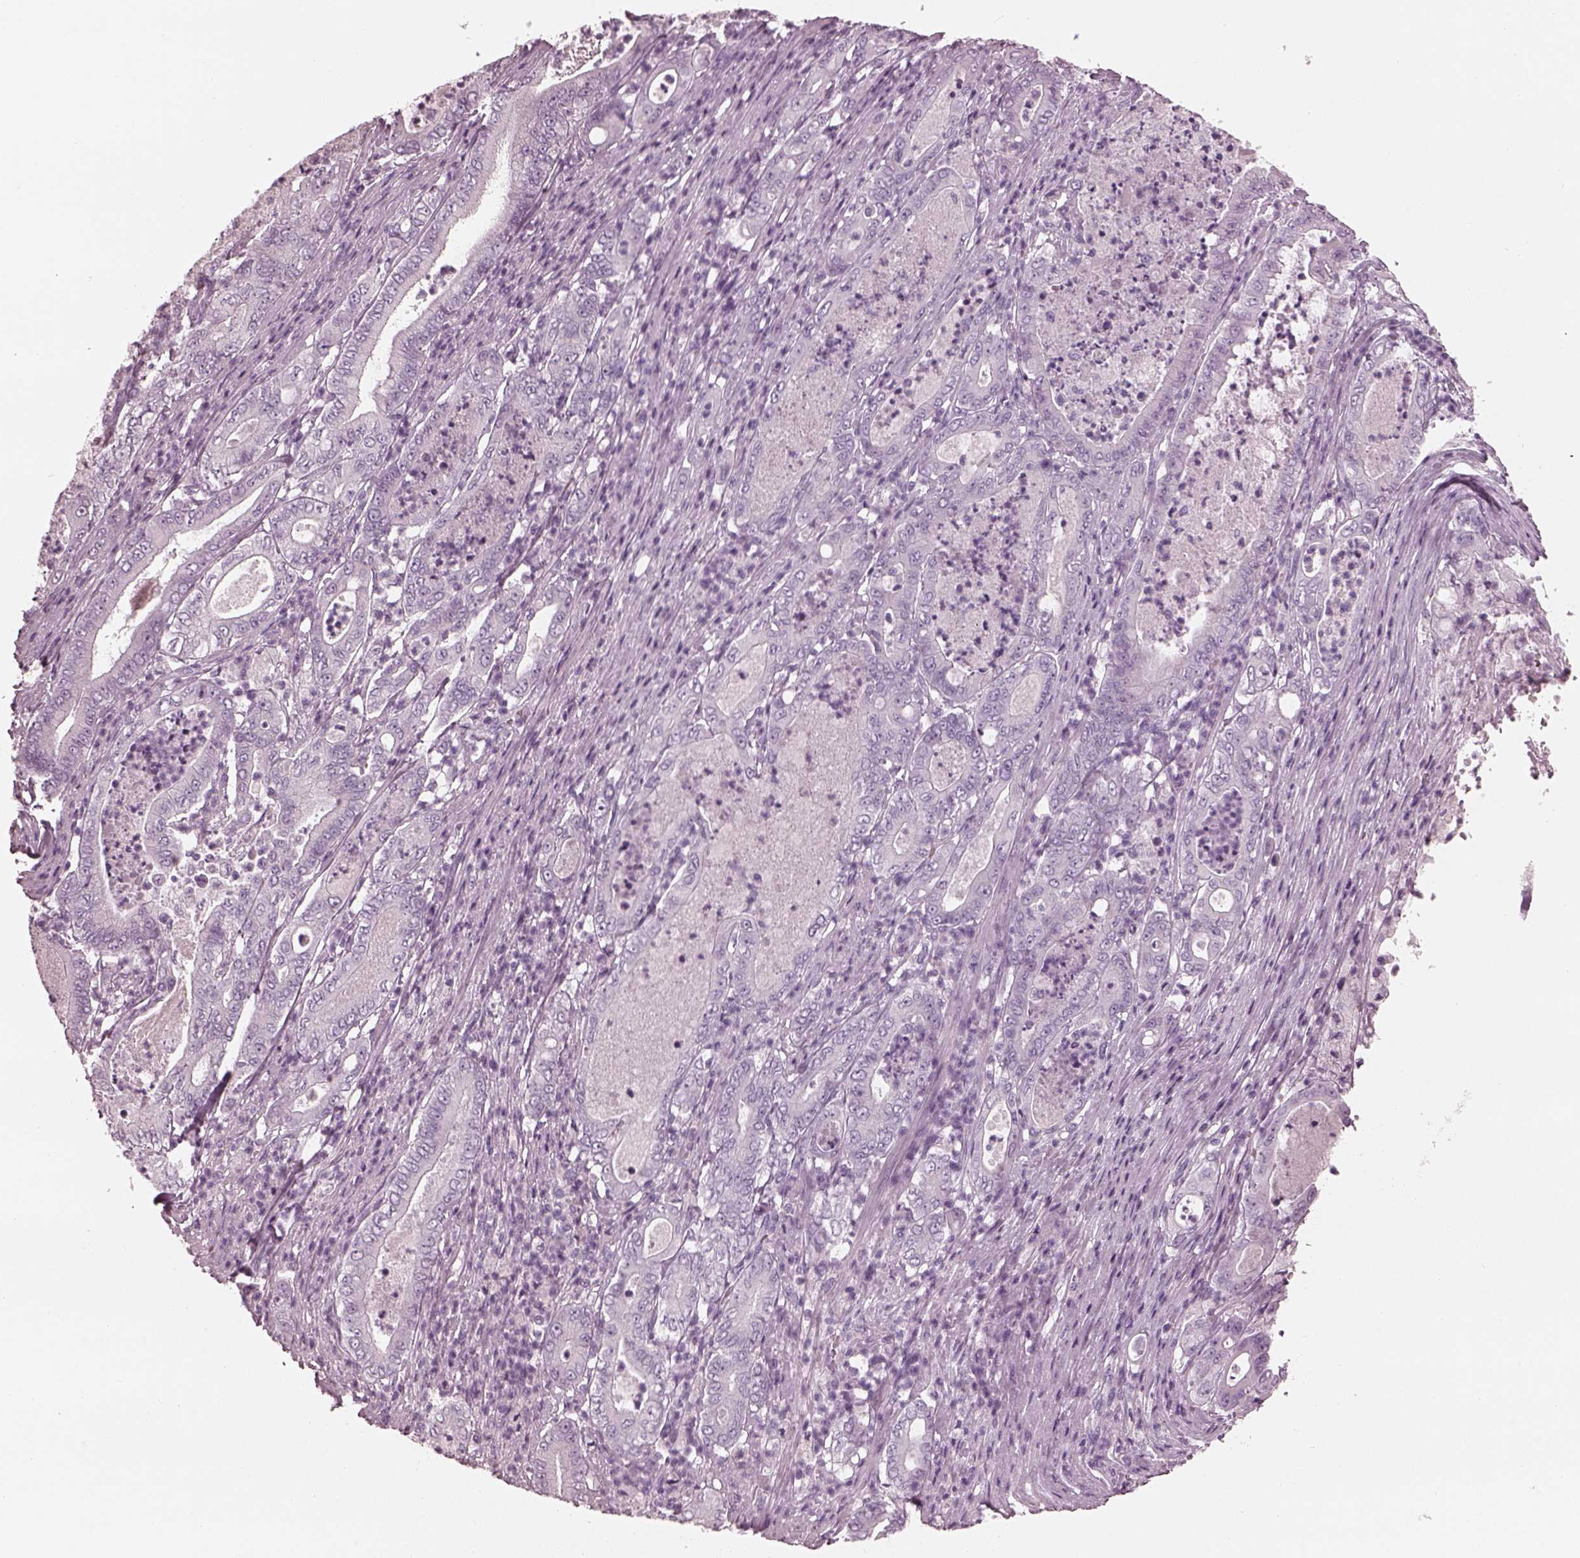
{"staining": {"intensity": "negative", "quantity": "none", "location": "none"}, "tissue": "pancreatic cancer", "cell_type": "Tumor cells", "image_type": "cancer", "snomed": [{"axis": "morphology", "description": "Adenocarcinoma, NOS"}, {"axis": "topography", "description": "Pancreas"}], "caption": "Immunohistochemical staining of pancreatic cancer (adenocarcinoma) displays no significant staining in tumor cells.", "gene": "FABP9", "patient": {"sex": "male", "age": 71}}